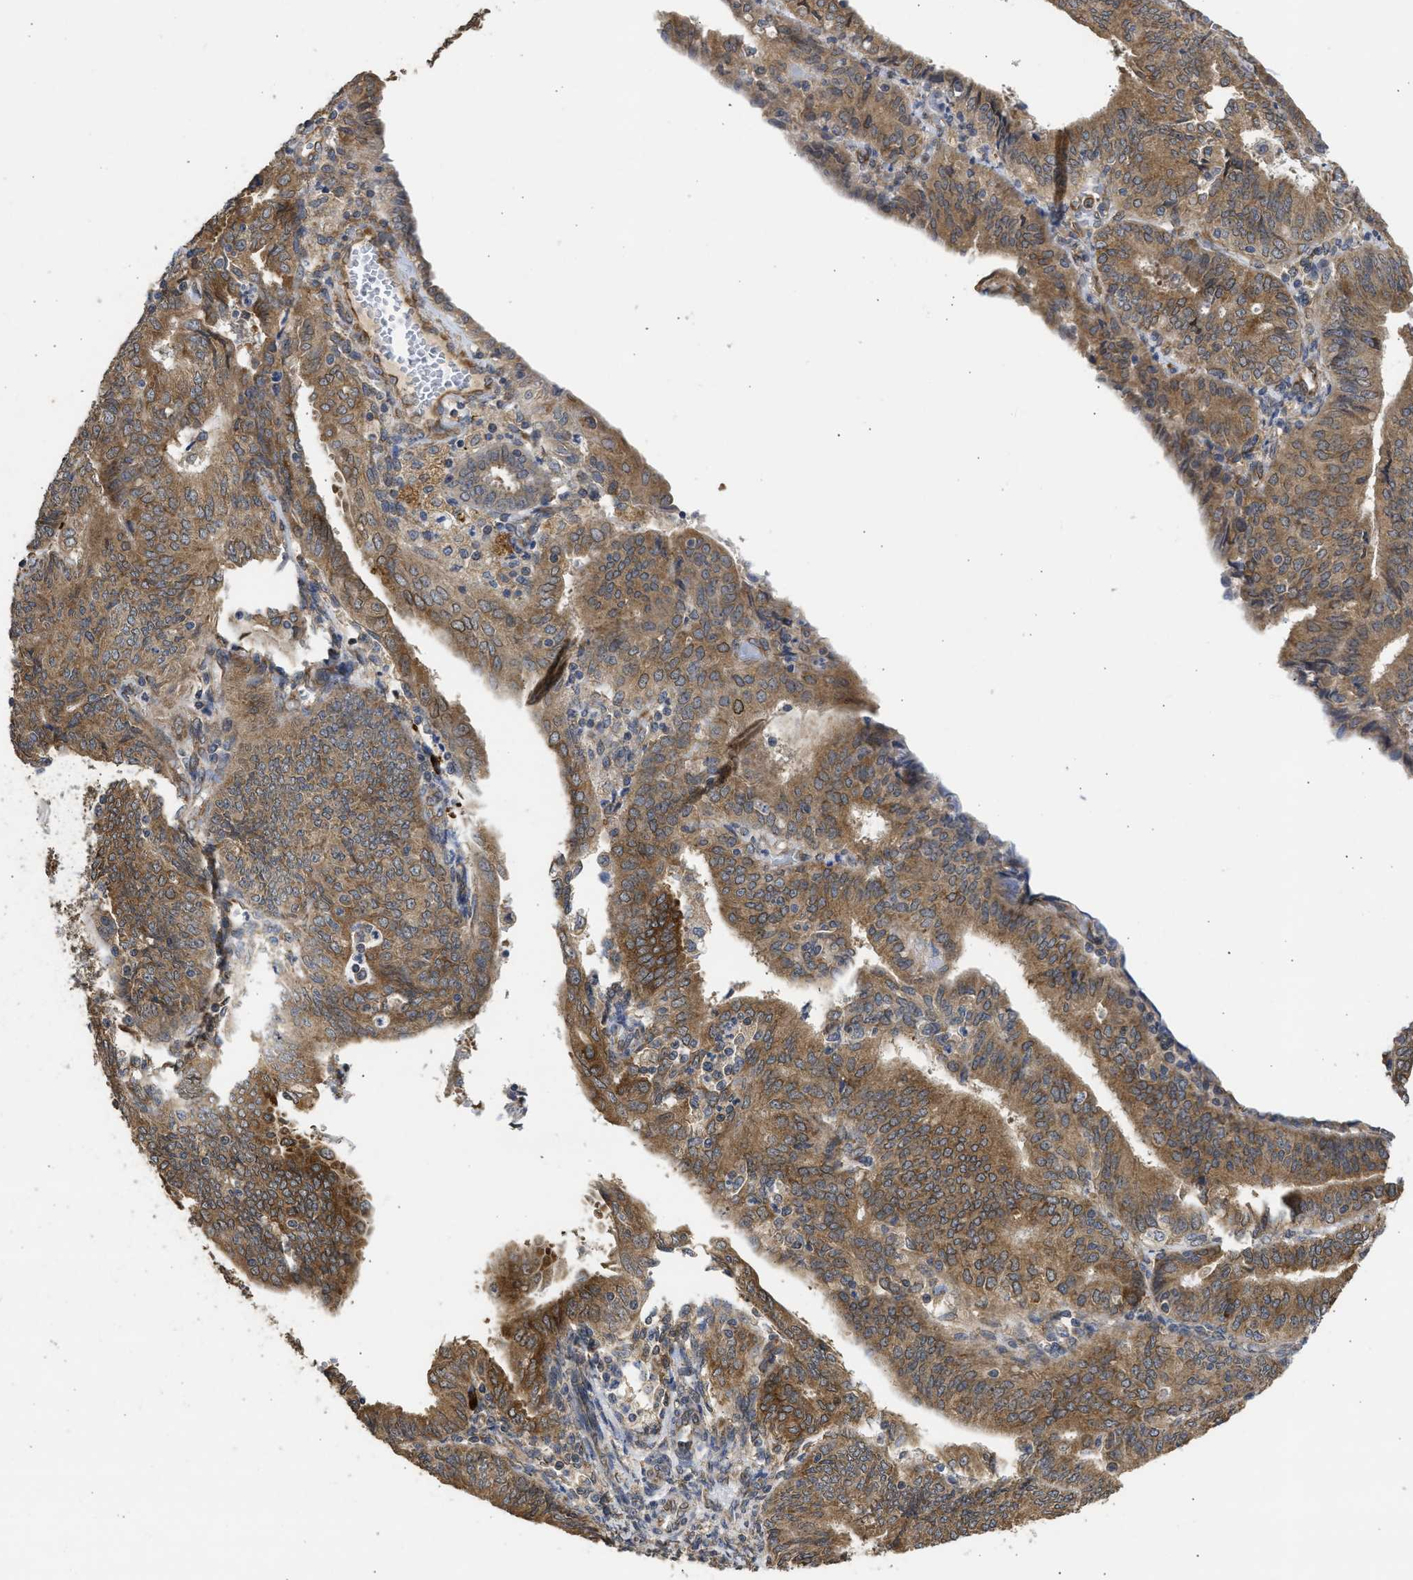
{"staining": {"intensity": "moderate", "quantity": ">75%", "location": "cytoplasmic/membranous"}, "tissue": "endometrial cancer", "cell_type": "Tumor cells", "image_type": "cancer", "snomed": [{"axis": "morphology", "description": "Adenocarcinoma, NOS"}, {"axis": "topography", "description": "Endometrium"}], "caption": "Moderate cytoplasmic/membranous expression is identified in about >75% of tumor cells in endometrial cancer.", "gene": "DNAJC1", "patient": {"sex": "female", "age": 58}}